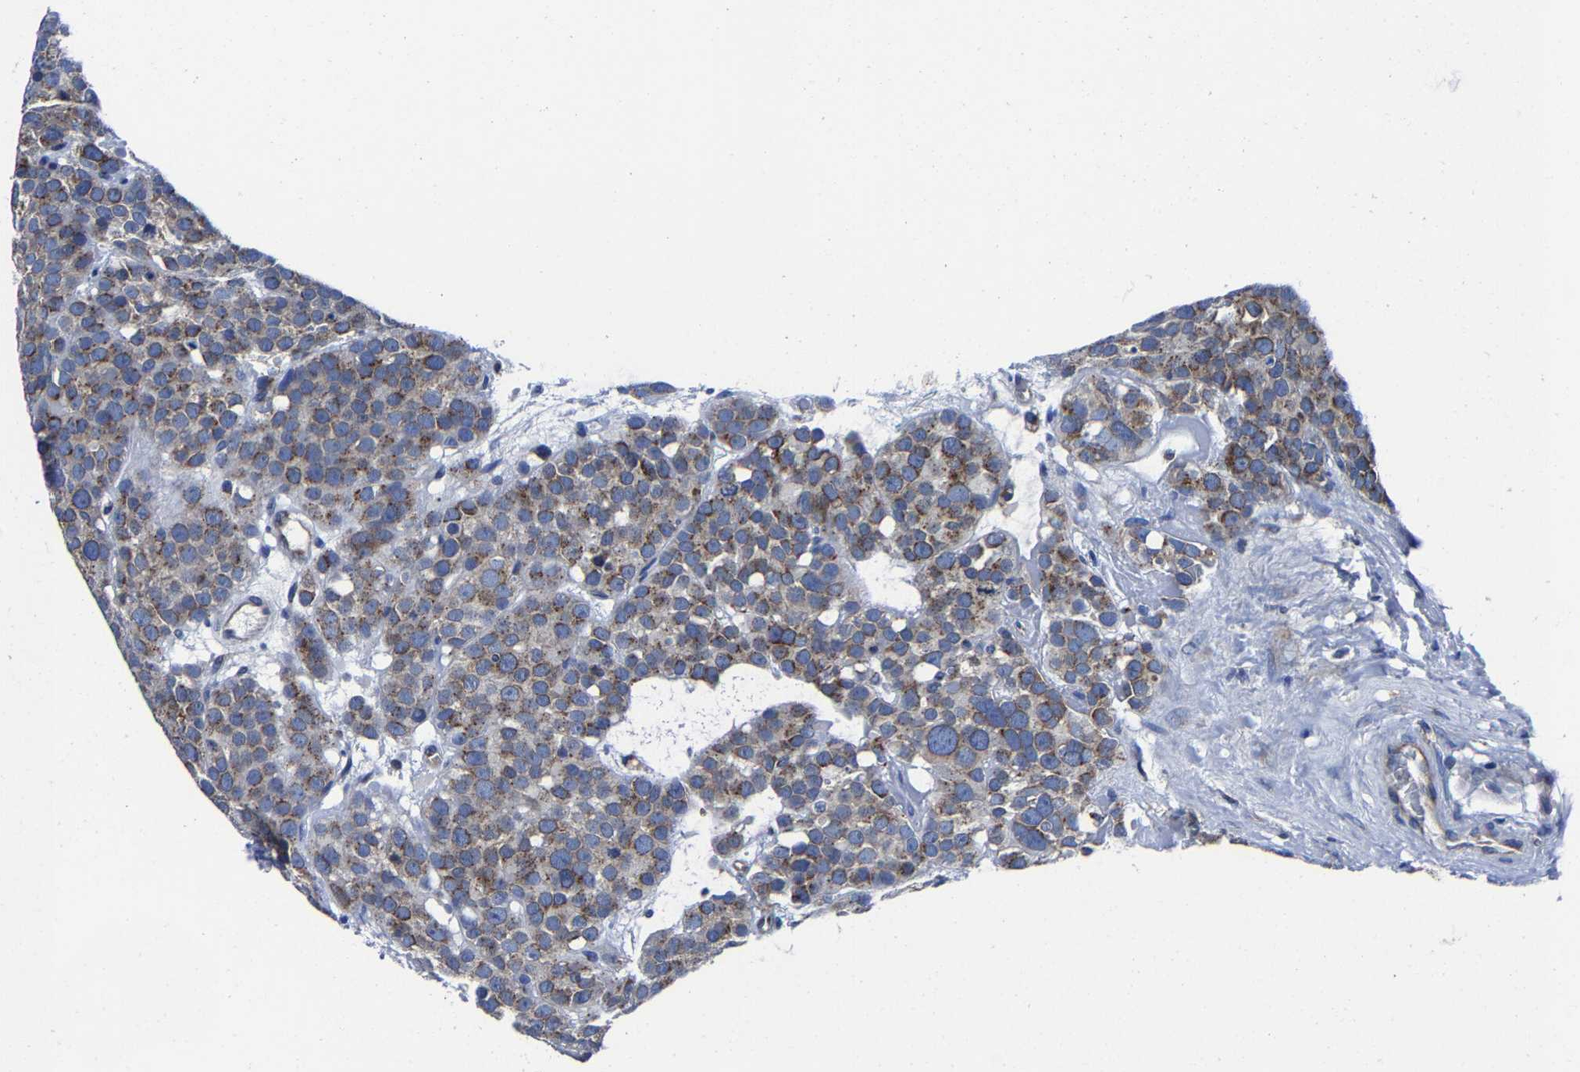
{"staining": {"intensity": "moderate", "quantity": "25%-75%", "location": "cytoplasmic/membranous"}, "tissue": "testis cancer", "cell_type": "Tumor cells", "image_type": "cancer", "snomed": [{"axis": "morphology", "description": "Seminoma, NOS"}, {"axis": "topography", "description": "Testis"}], "caption": "Immunohistochemistry (IHC) of human testis cancer displays medium levels of moderate cytoplasmic/membranous expression in approximately 25%-75% of tumor cells.", "gene": "EBAG9", "patient": {"sex": "male", "age": 71}}